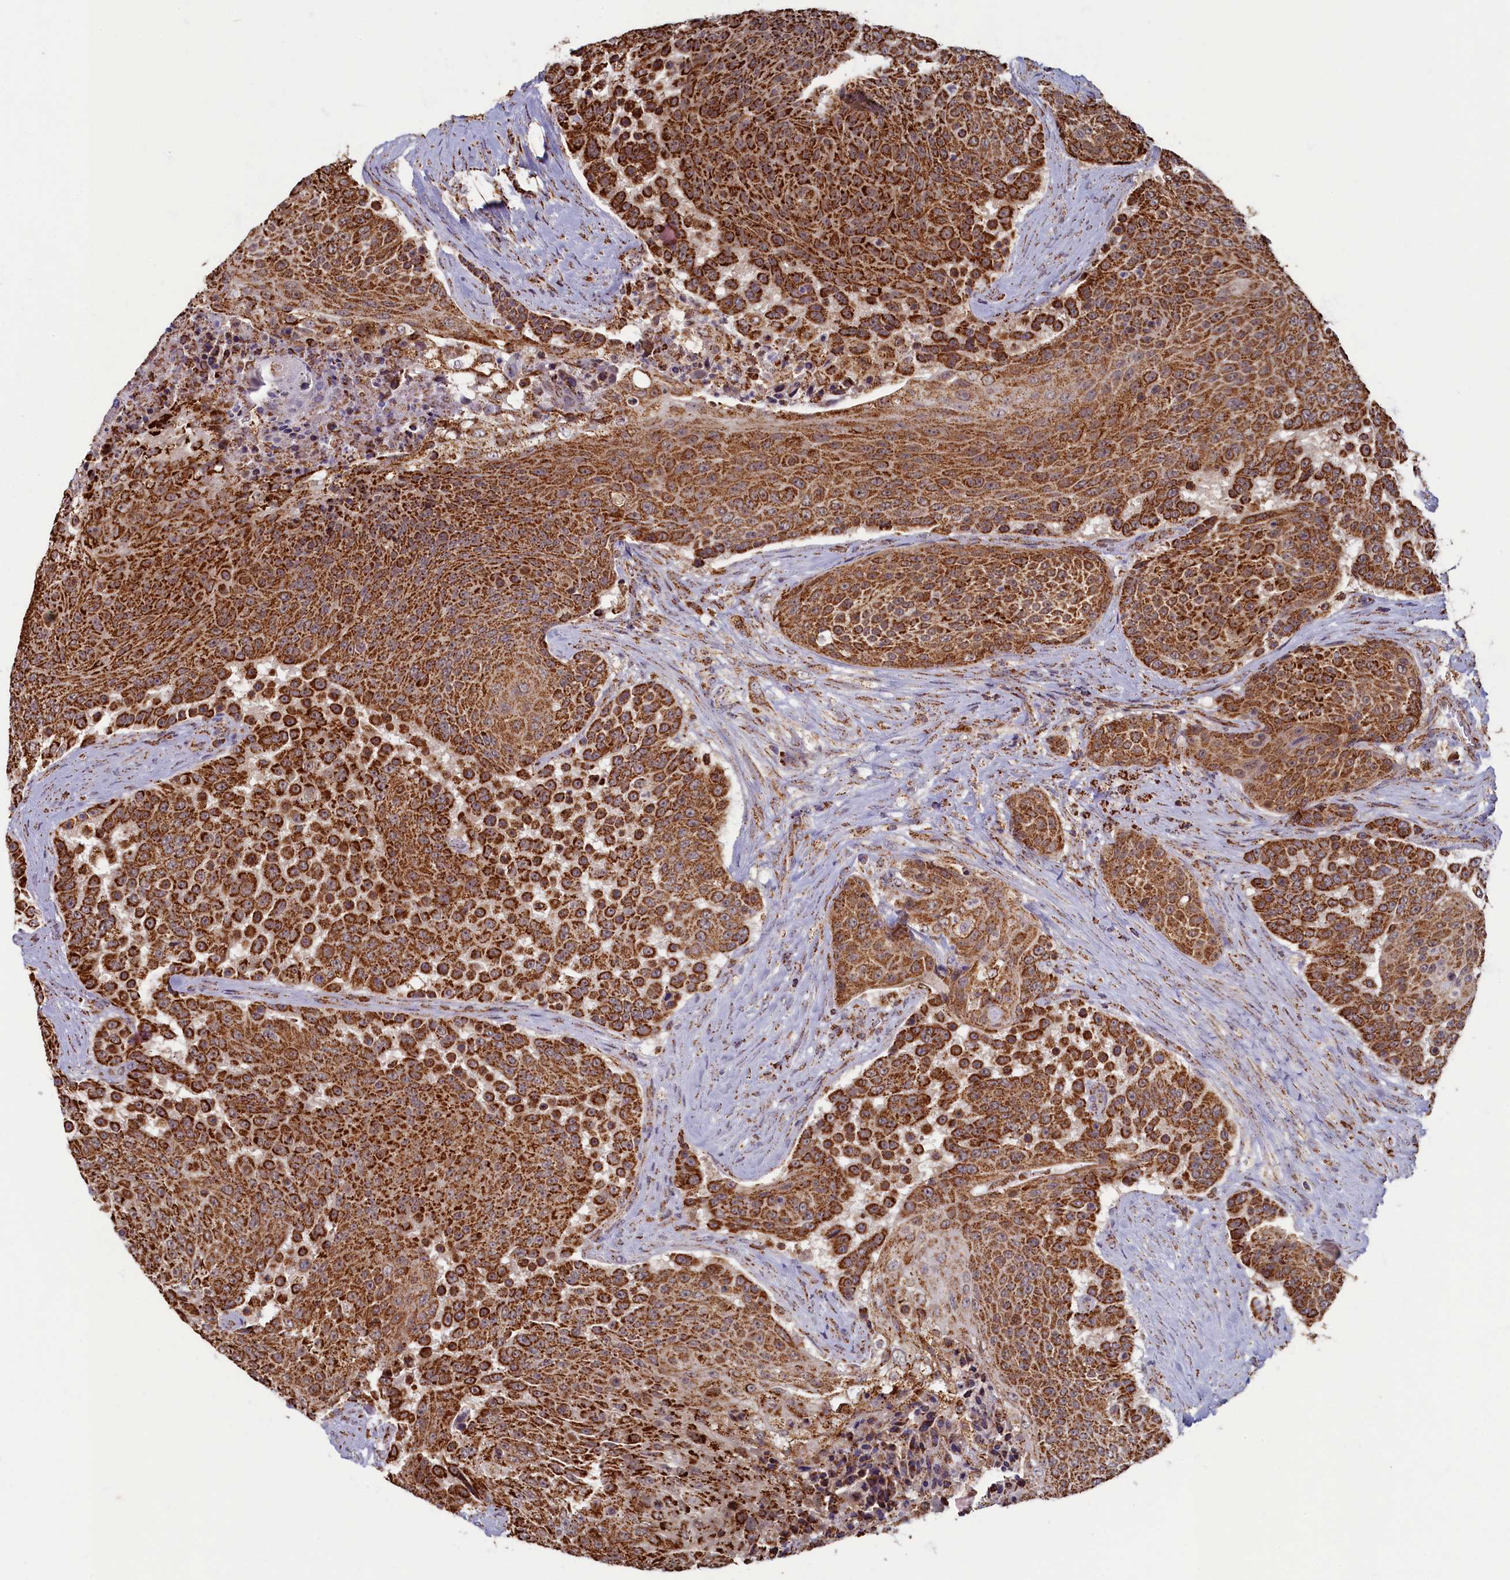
{"staining": {"intensity": "strong", "quantity": ">75%", "location": "cytoplasmic/membranous"}, "tissue": "urothelial cancer", "cell_type": "Tumor cells", "image_type": "cancer", "snomed": [{"axis": "morphology", "description": "Urothelial carcinoma, High grade"}, {"axis": "topography", "description": "Urinary bladder"}], "caption": "Immunohistochemistry (IHC) of human urothelial carcinoma (high-grade) exhibits high levels of strong cytoplasmic/membranous positivity in approximately >75% of tumor cells.", "gene": "SPR", "patient": {"sex": "female", "age": 63}}